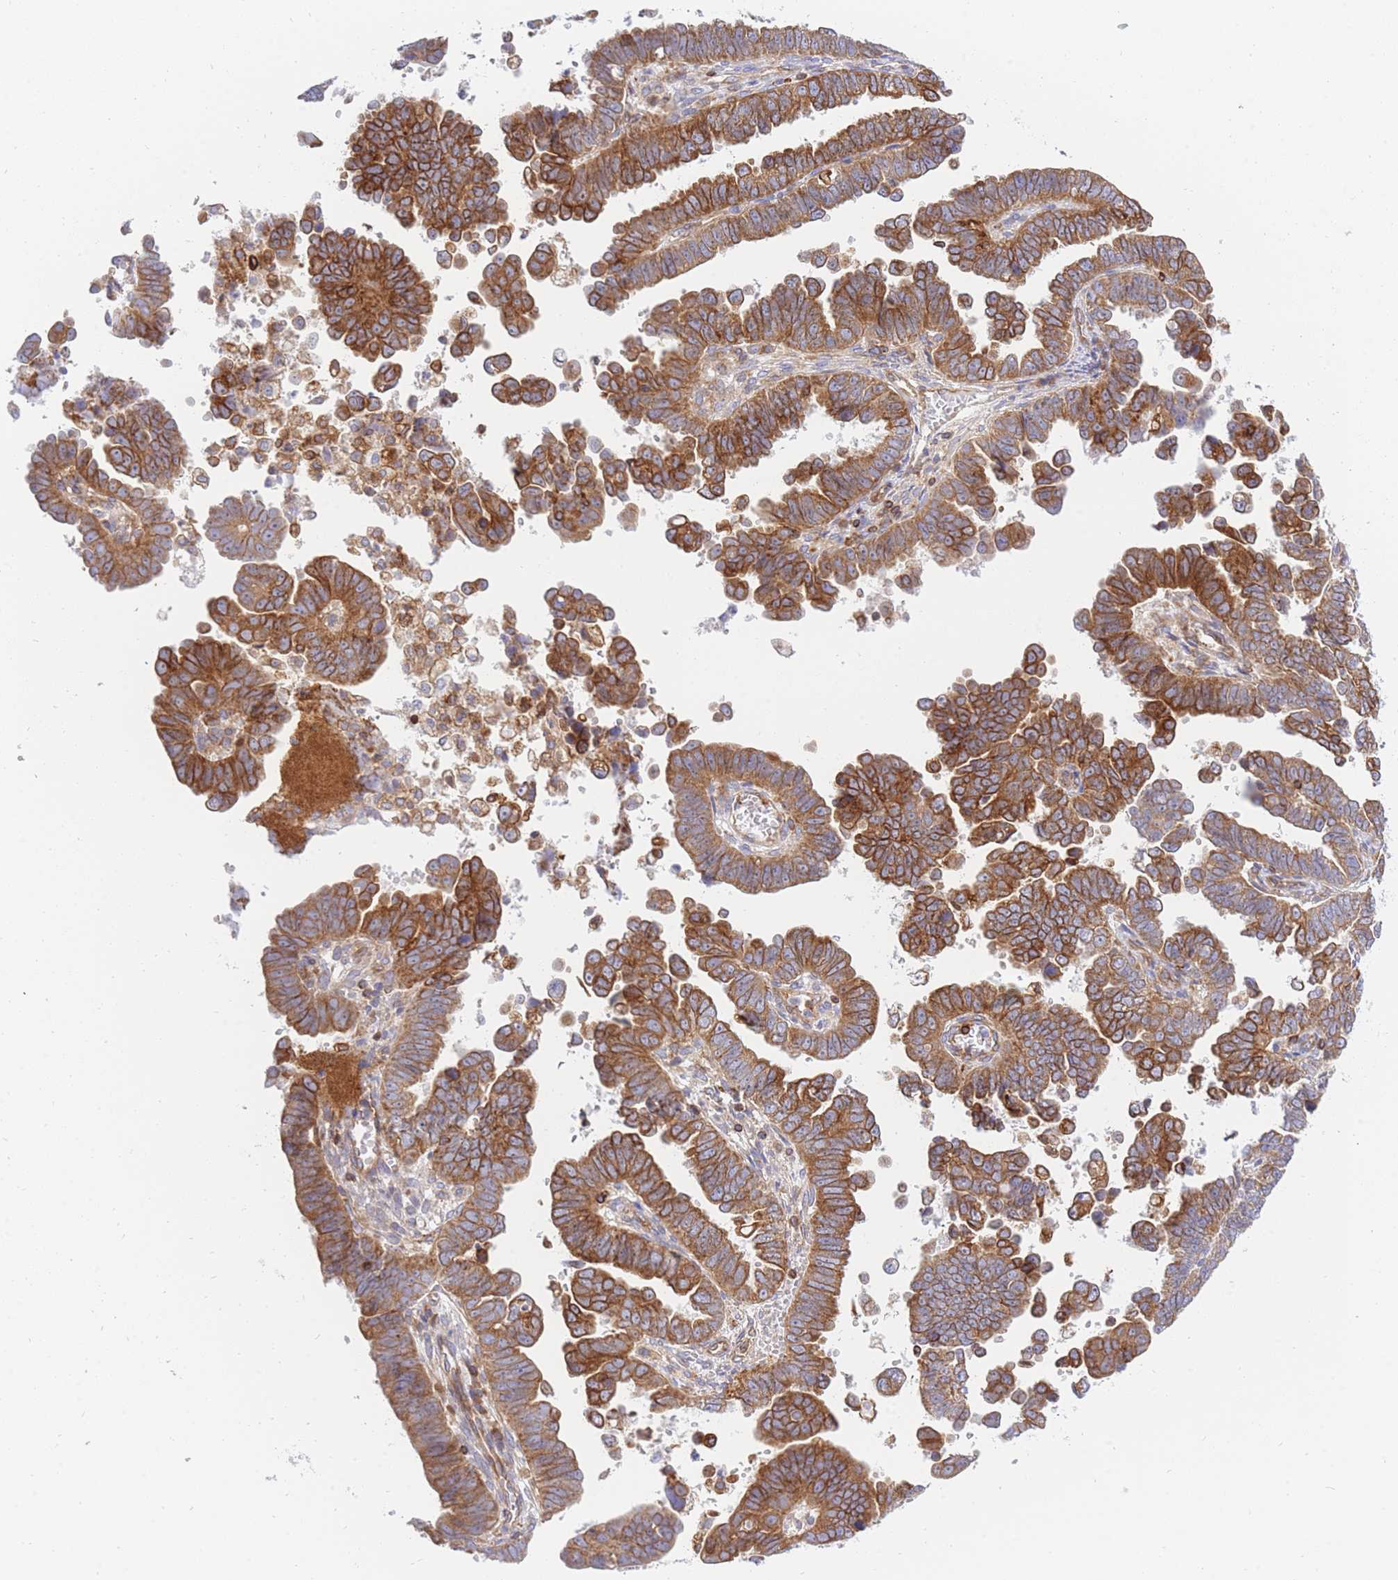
{"staining": {"intensity": "strong", "quantity": ">75%", "location": "cytoplasmic/membranous"}, "tissue": "endometrial cancer", "cell_type": "Tumor cells", "image_type": "cancer", "snomed": [{"axis": "morphology", "description": "Adenocarcinoma, NOS"}, {"axis": "topography", "description": "Endometrium"}], "caption": "An immunohistochemistry photomicrograph of tumor tissue is shown. Protein staining in brown highlights strong cytoplasmic/membranous positivity in endometrial cancer (adenocarcinoma) within tumor cells.", "gene": "REM1", "patient": {"sex": "female", "age": 75}}